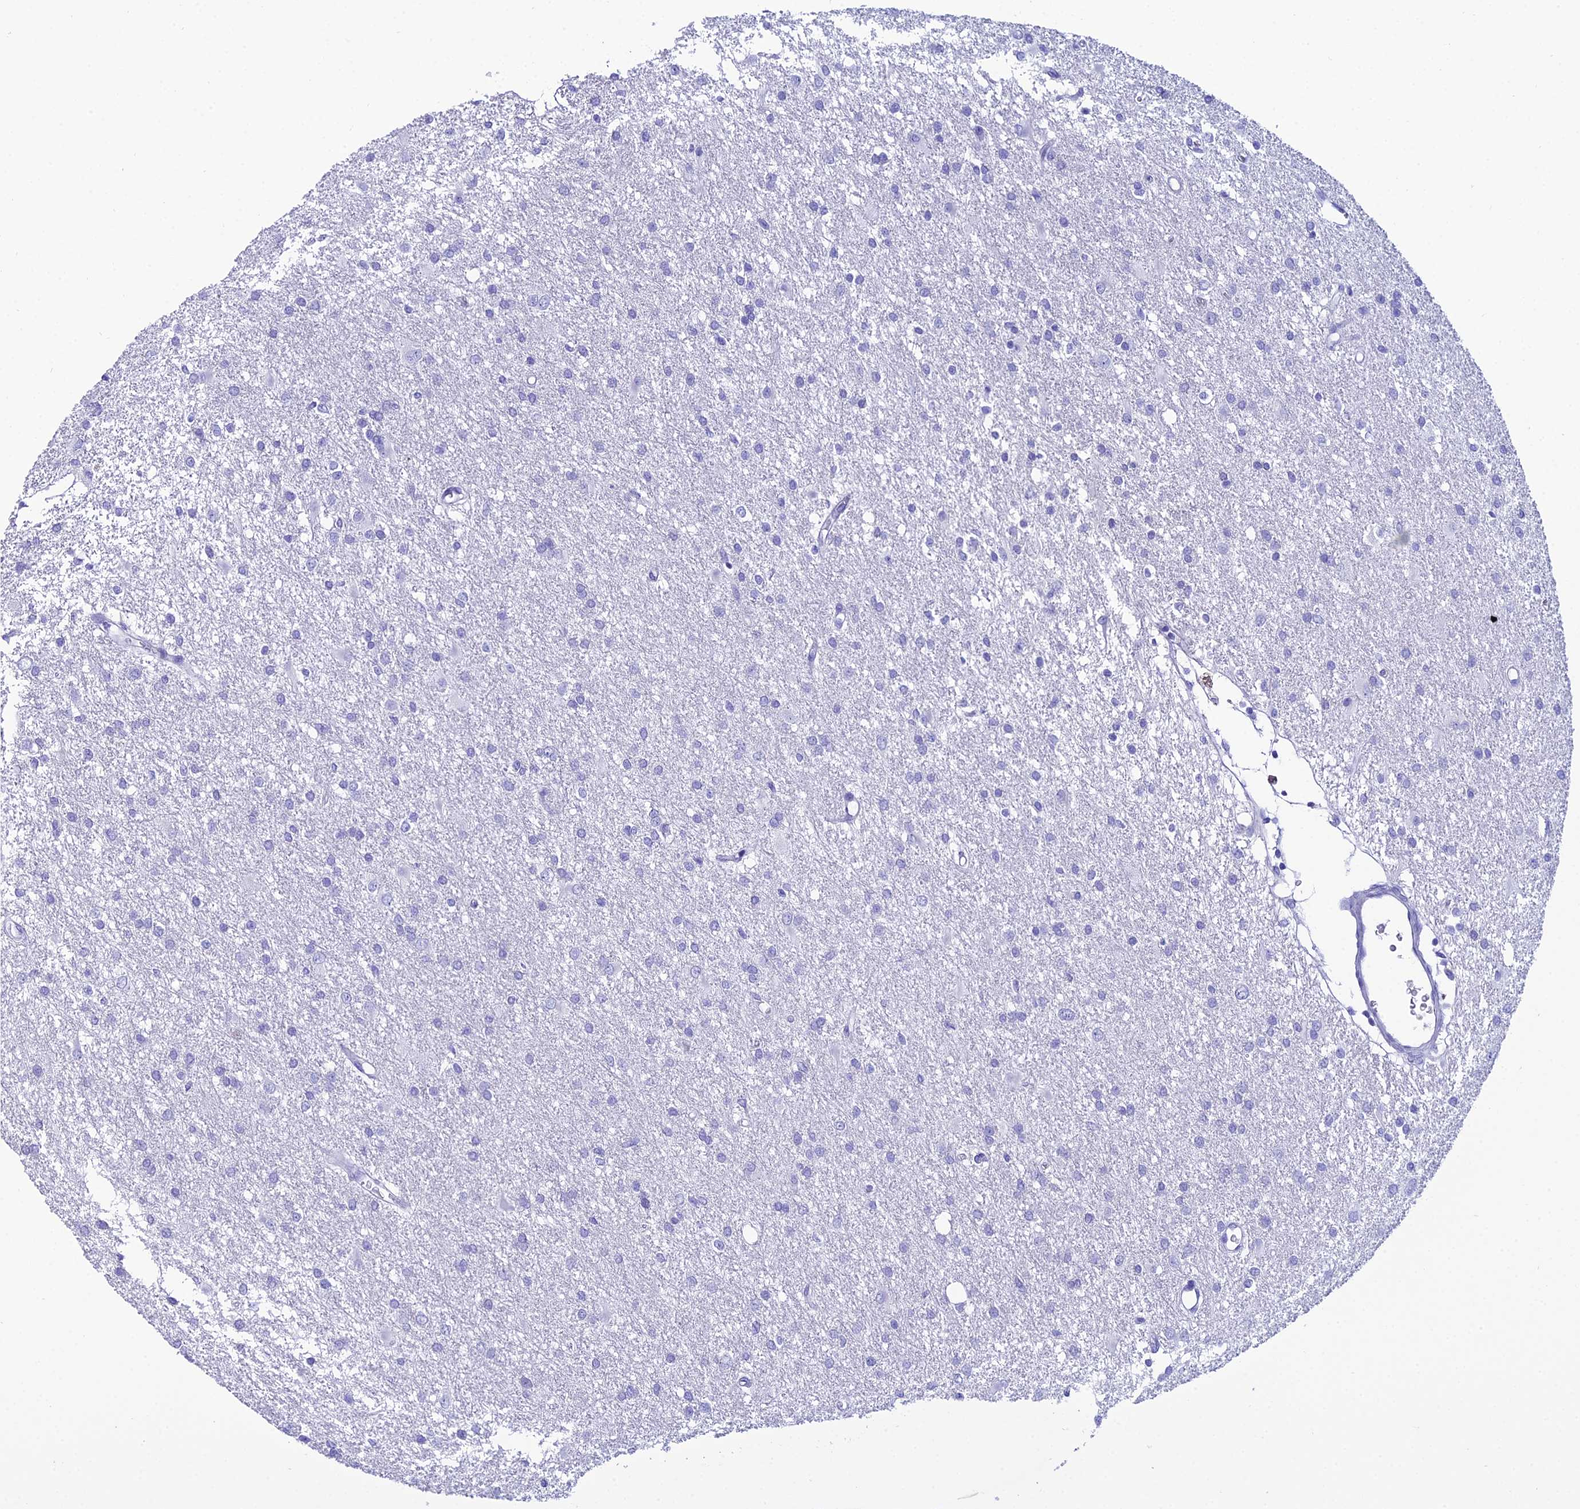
{"staining": {"intensity": "negative", "quantity": "none", "location": "none"}, "tissue": "glioma", "cell_type": "Tumor cells", "image_type": "cancer", "snomed": [{"axis": "morphology", "description": "Glioma, malignant, High grade"}, {"axis": "topography", "description": "Brain"}], "caption": "High power microscopy photomicrograph of an immunohistochemistry image of malignant glioma (high-grade), revealing no significant staining in tumor cells.", "gene": "OR4D5", "patient": {"sex": "female", "age": 50}}